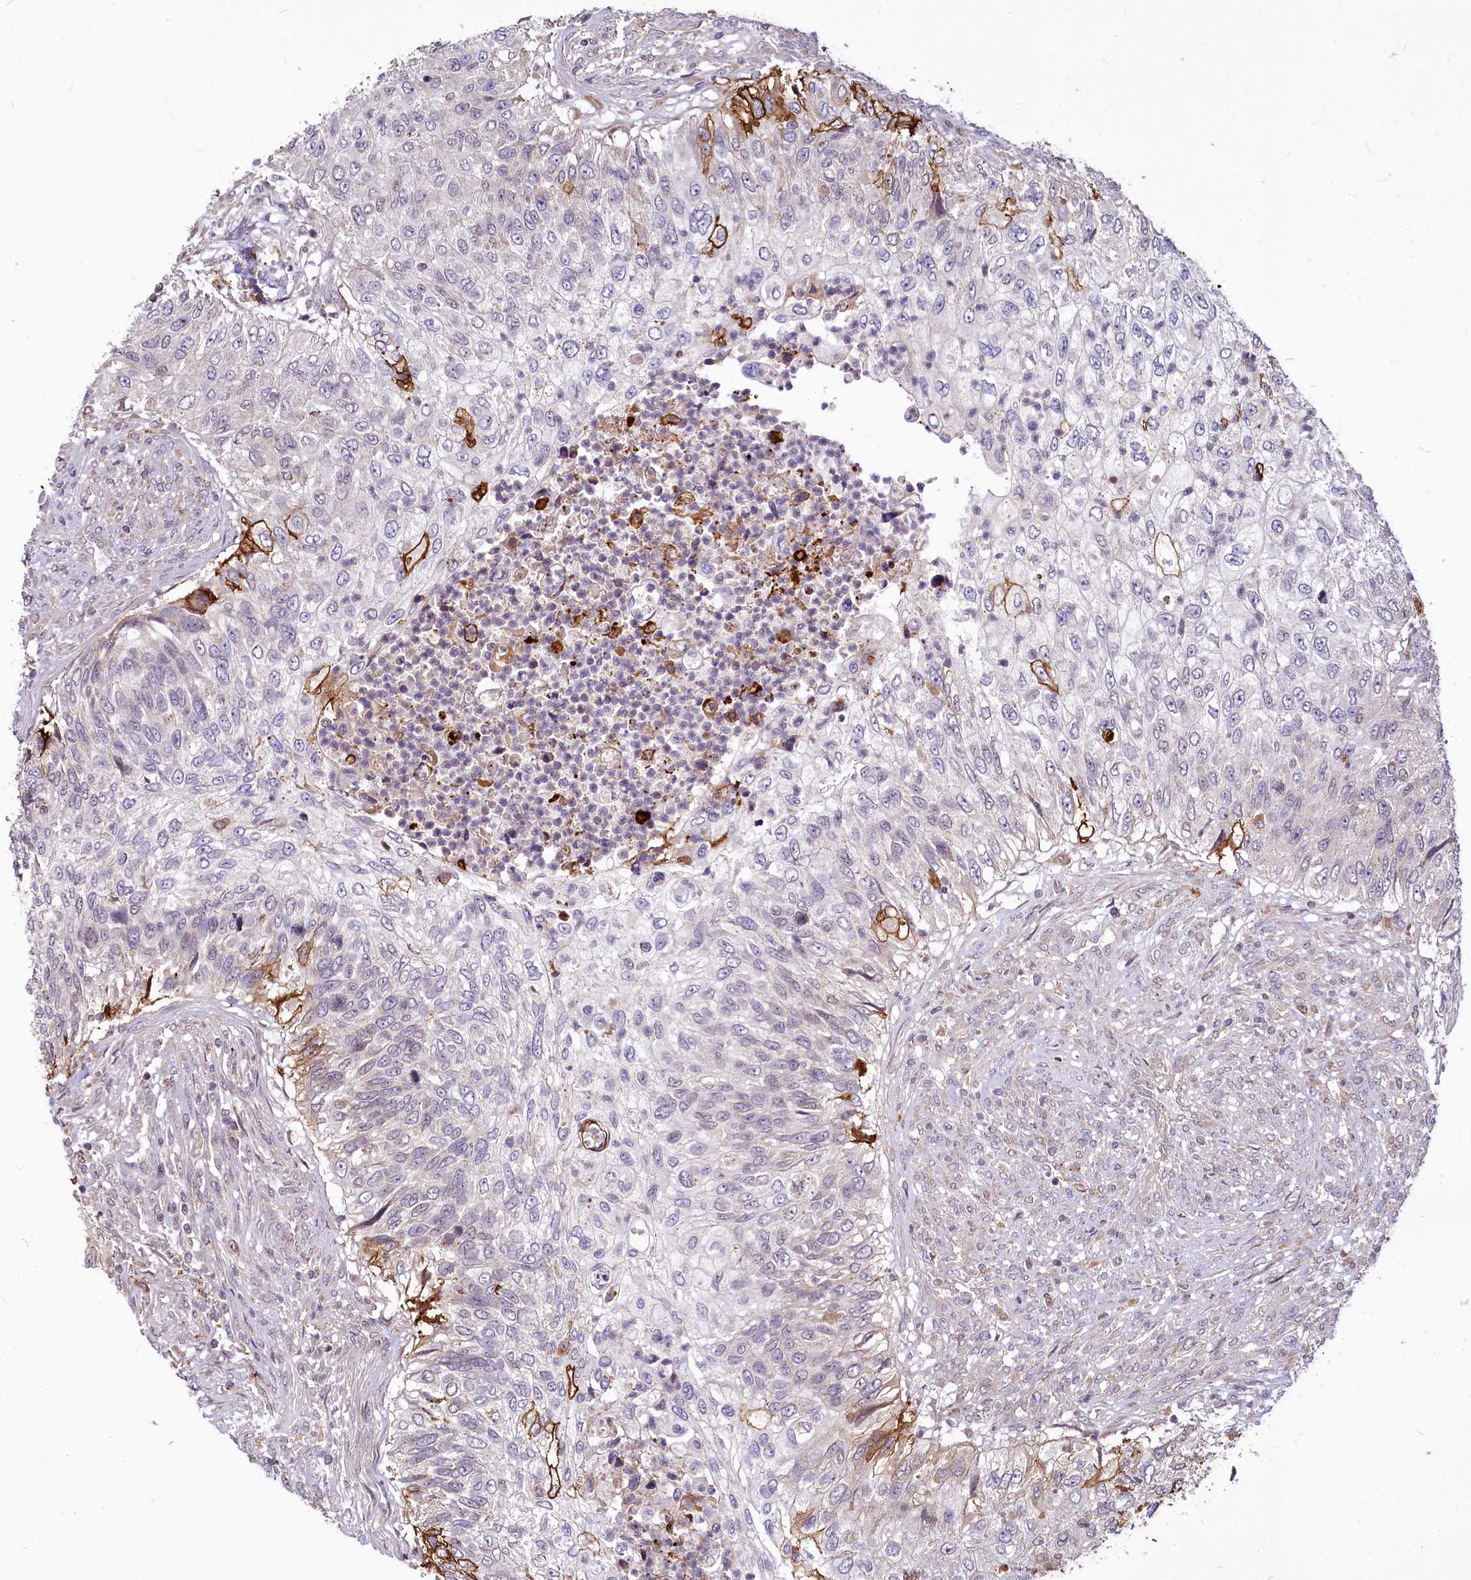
{"staining": {"intensity": "moderate", "quantity": "<25%", "location": "cytoplasmic/membranous"}, "tissue": "urothelial cancer", "cell_type": "Tumor cells", "image_type": "cancer", "snomed": [{"axis": "morphology", "description": "Urothelial carcinoma, High grade"}, {"axis": "topography", "description": "Urinary bladder"}], "caption": "Immunohistochemistry (IHC) histopathology image of high-grade urothelial carcinoma stained for a protein (brown), which demonstrates low levels of moderate cytoplasmic/membranous staining in about <25% of tumor cells.", "gene": "C11orf86", "patient": {"sex": "female", "age": 60}}